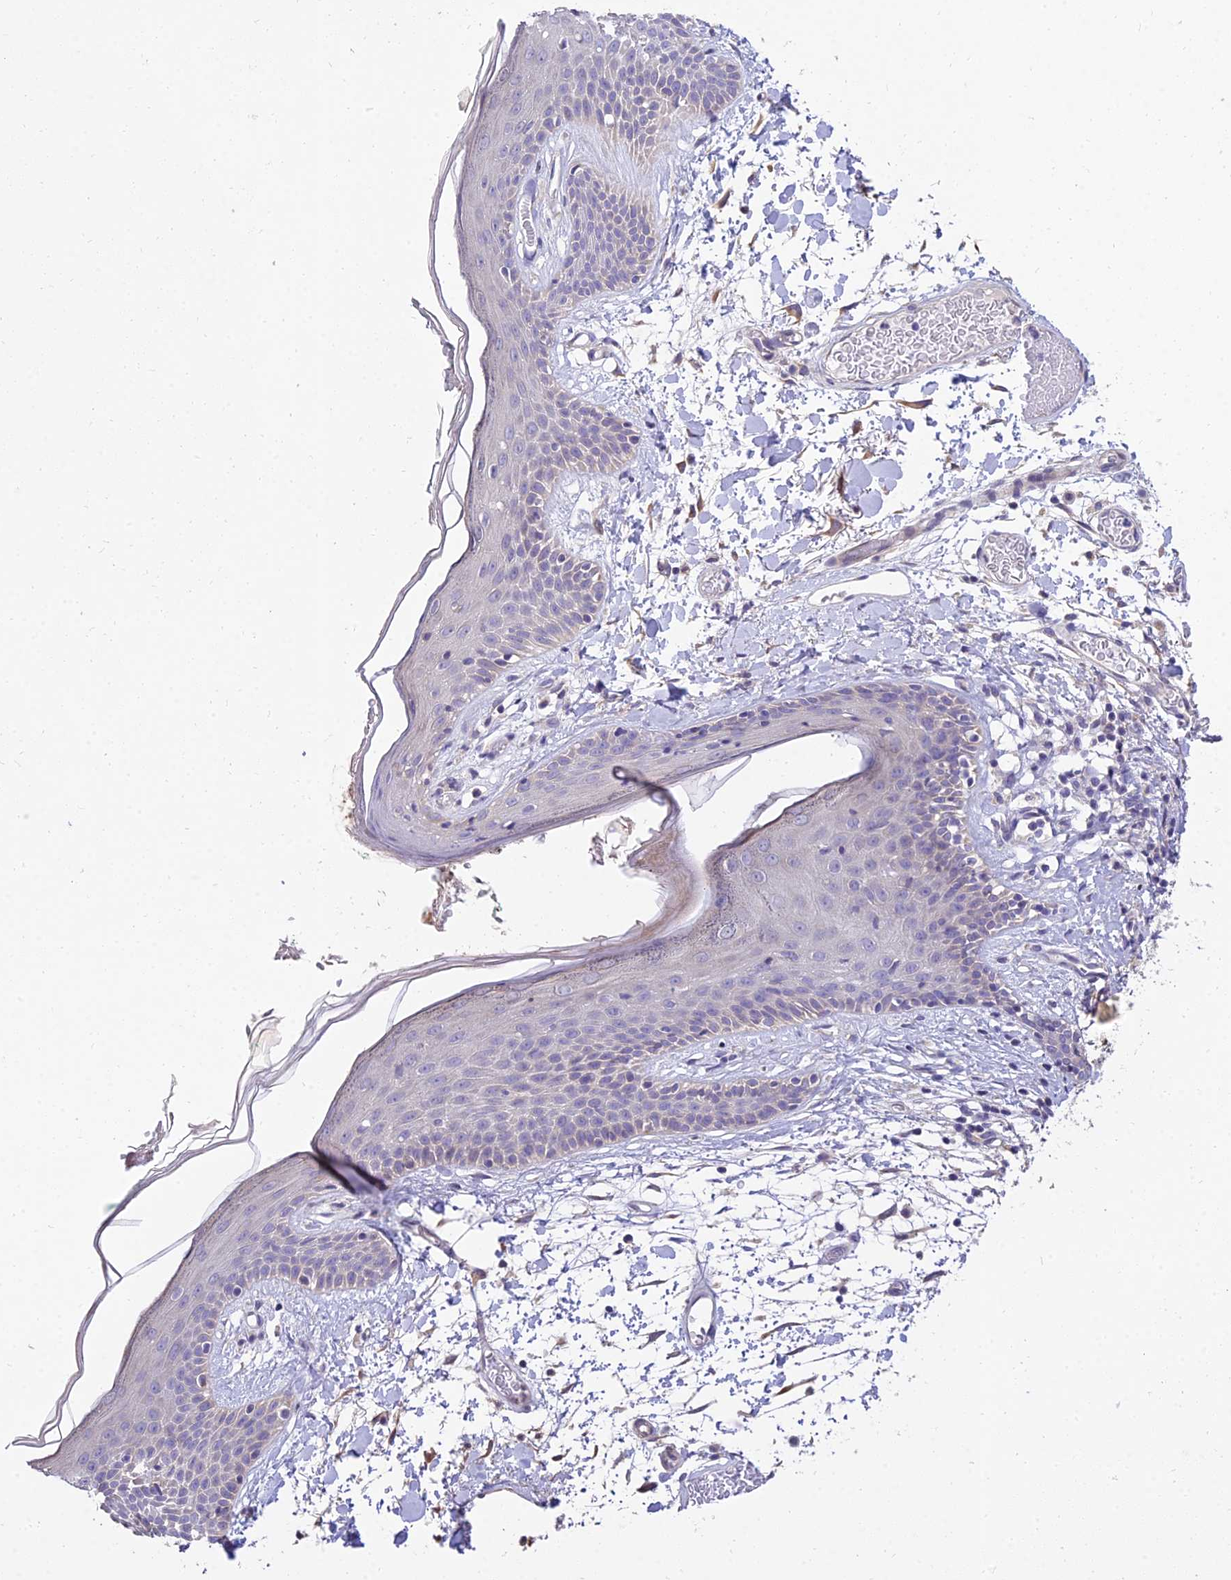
{"staining": {"intensity": "weak", "quantity": ">75%", "location": "cytoplasmic/membranous"}, "tissue": "skin", "cell_type": "Fibroblasts", "image_type": "normal", "snomed": [{"axis": "morphology", "description": "Normal tissue, NOS"}, {"axis": "topography", "description": "Skin"}], "caption": "Protein expression analysis of benign skin displays weak cytoplasmic/membranous expression in approximately >75% of fibroblasts.", "gene": "ARL8A", "patient": {"sex": "male", "age": 79}}